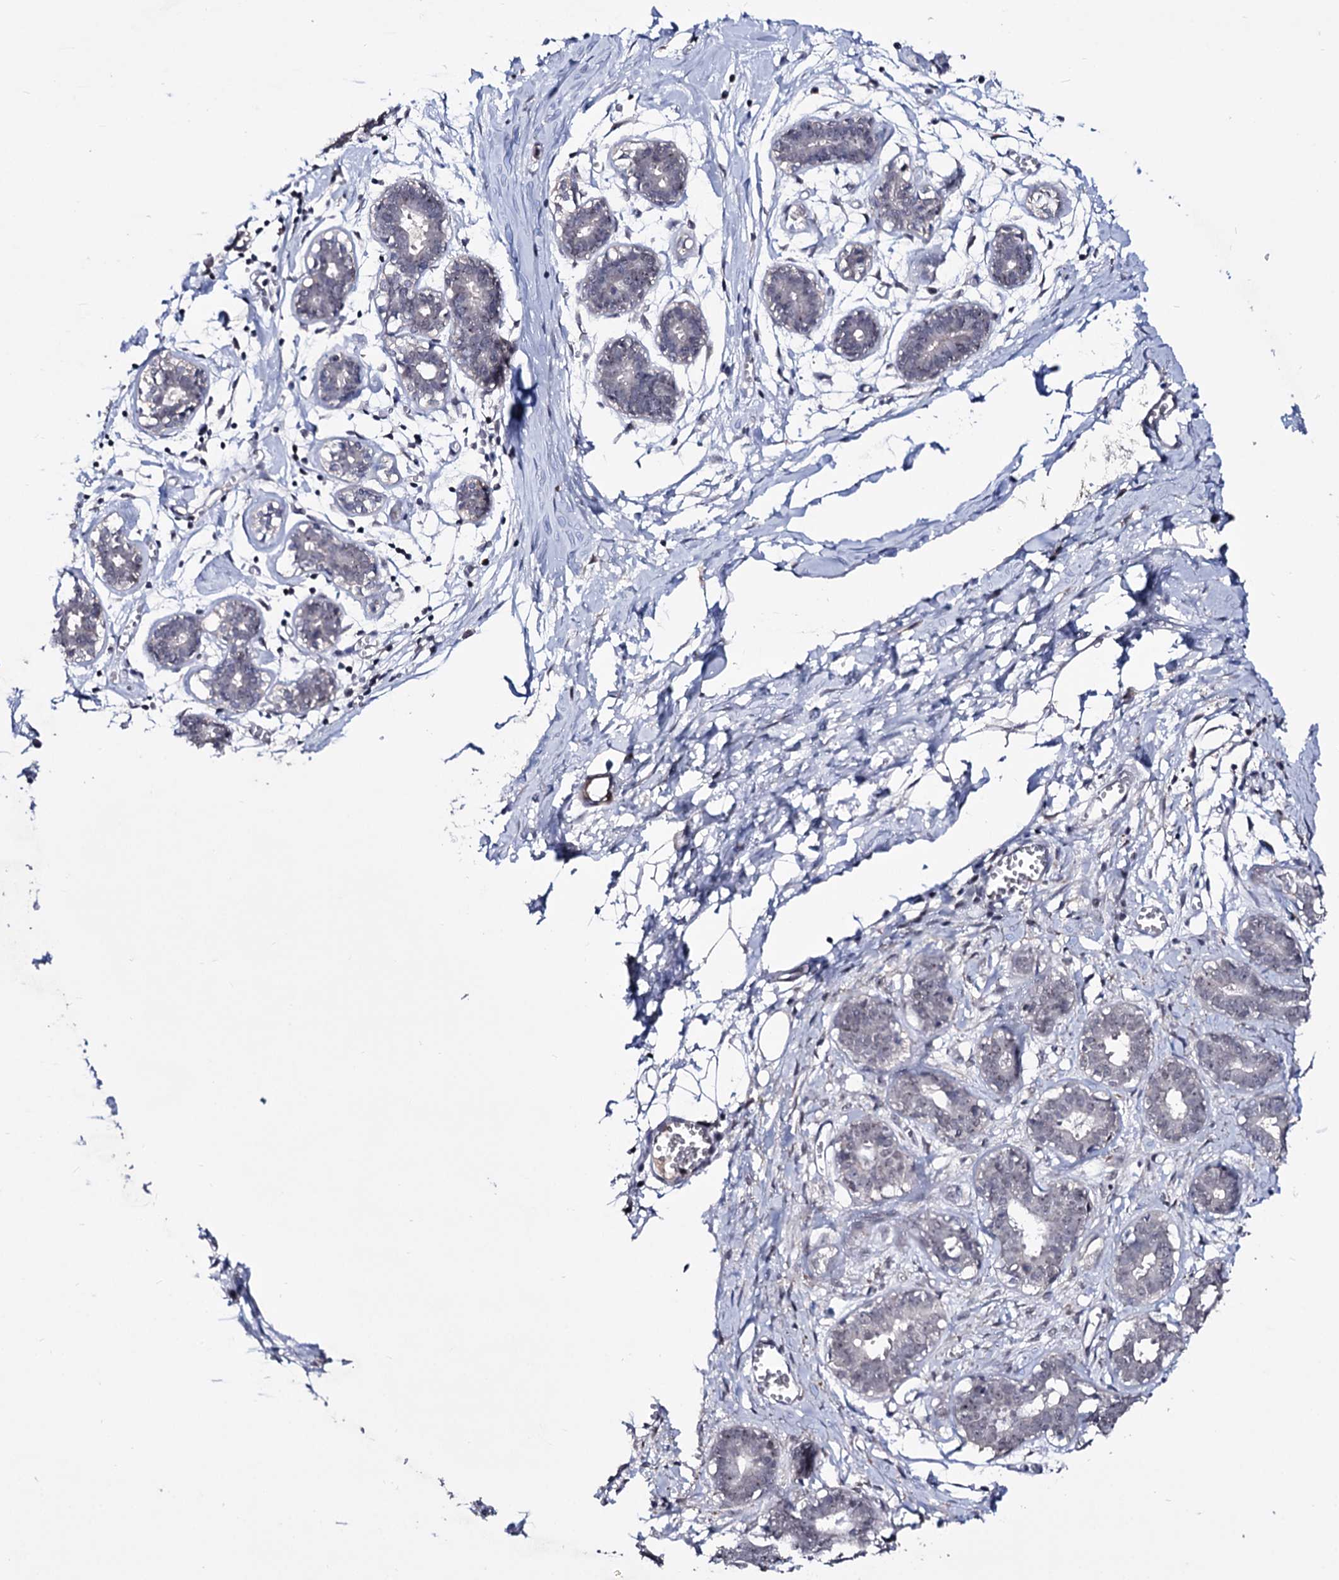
{"staining": {"intensity": "negative", "quantity": "none", "location": "none"}, "tissue": "breast", "cell_type": "Adipocytes", "image_type": "normal", "snomed": [{"axis": "morphology", "description": "Normal tissue, NOS"}, {"axis": "topography", "description": "Breast"}], "caption": "Immunohistochemical staining of benign breast demonstrates no significant positivity in adipocytes.", "gene": "SMCHD1", "patient": {"sex": "female", "age": 27}}